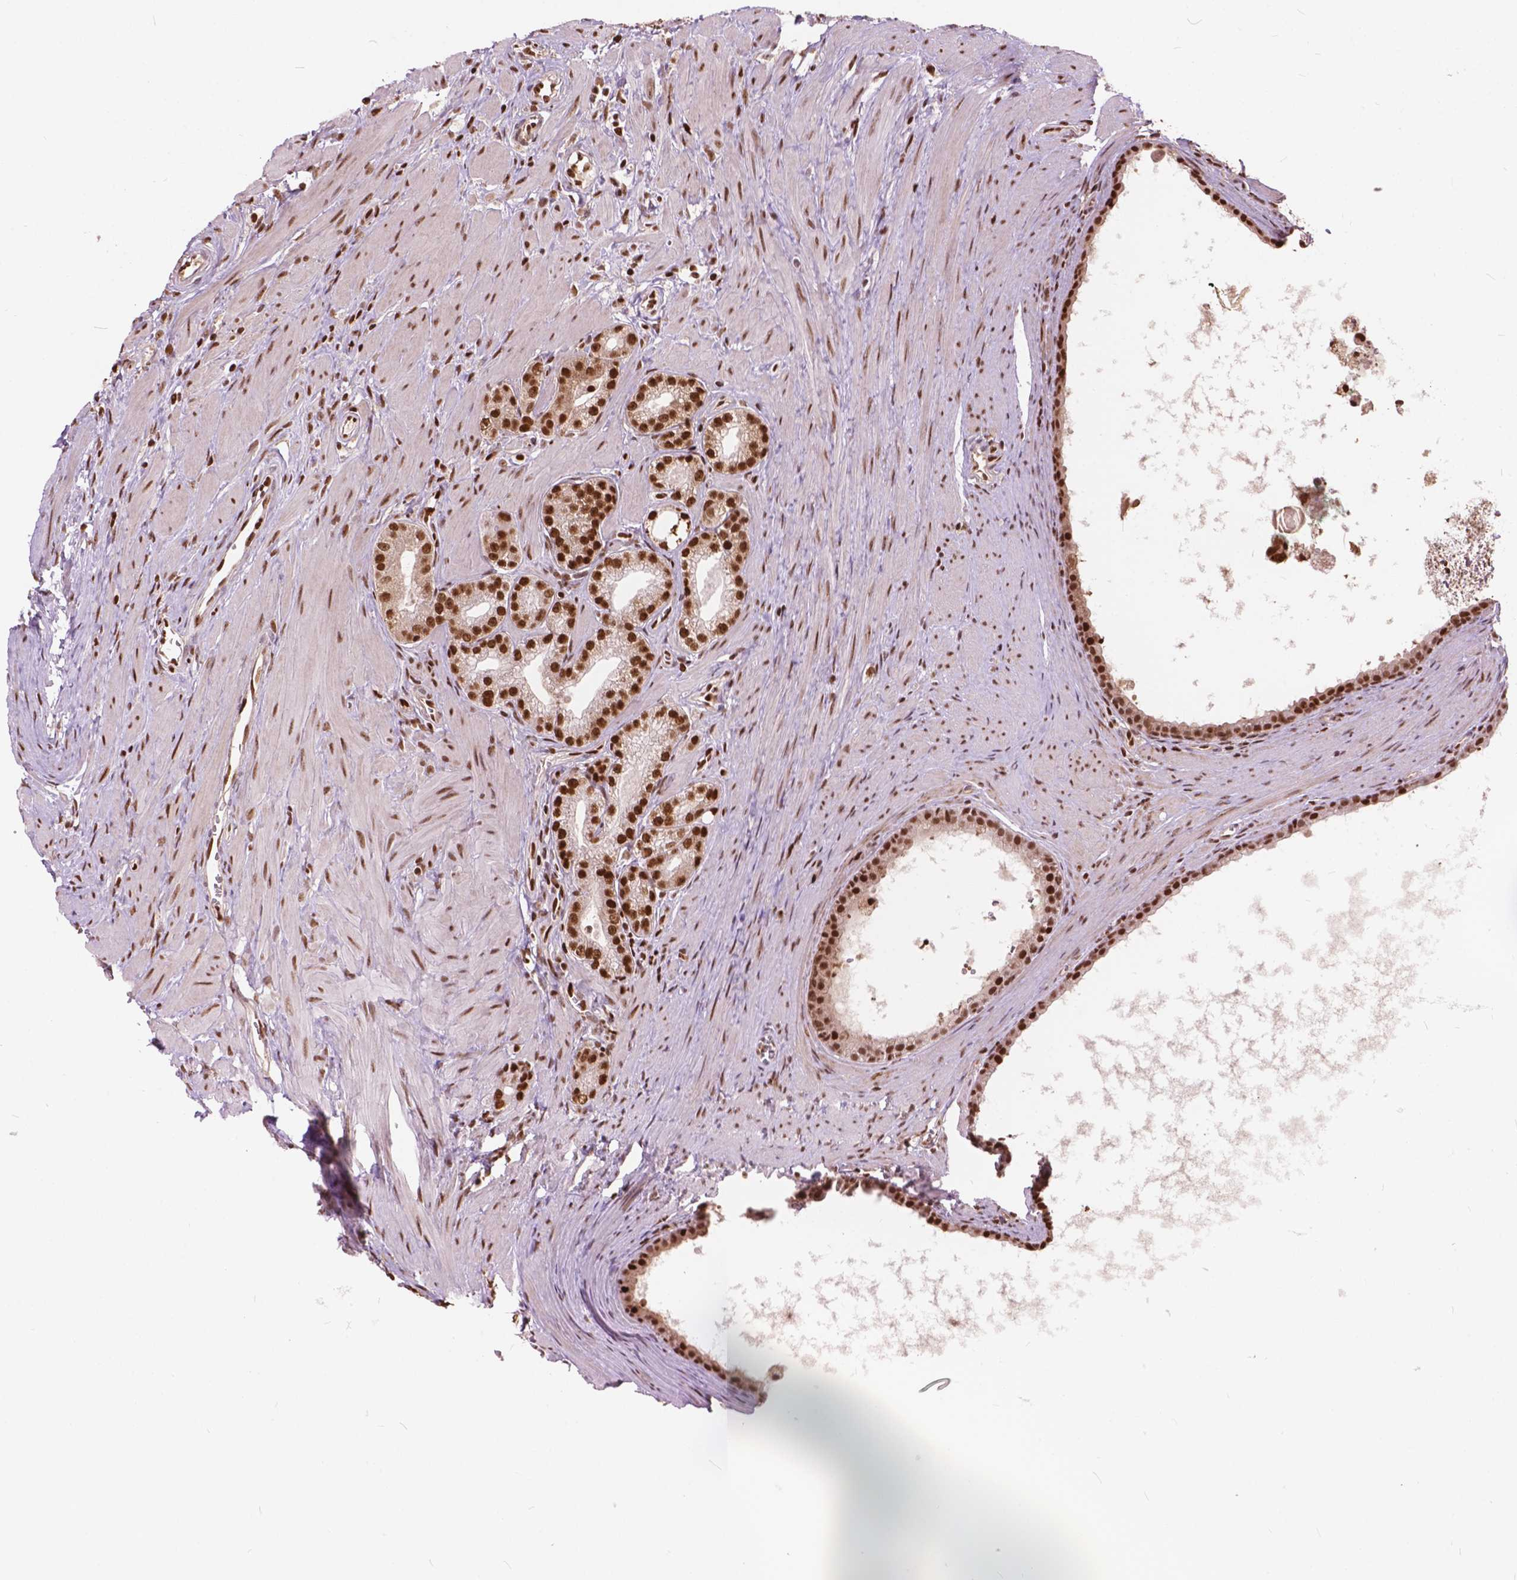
{"staining": {"intensity": "strong", "quantity": ">75%", "location": "nuclear"}, "tissue": "prostate cancer", "cell_type": "Tumor cells", "image_type": "cancer", "snomed": [{"axis": "morphology", "description": "Adenocarcinoma, NOS"}, {"axis": "topography", "description": "Prostate"}], "caption": "Immunohistochemistry (IHC) (DAB) staining of human prostate cancer (adenocarcinoma) demonstrates strong nuclear protein staining in approximately >75% of tumor cells.", "gene": "ANP32B", "patient": {"sex": "male", "age": 71}}